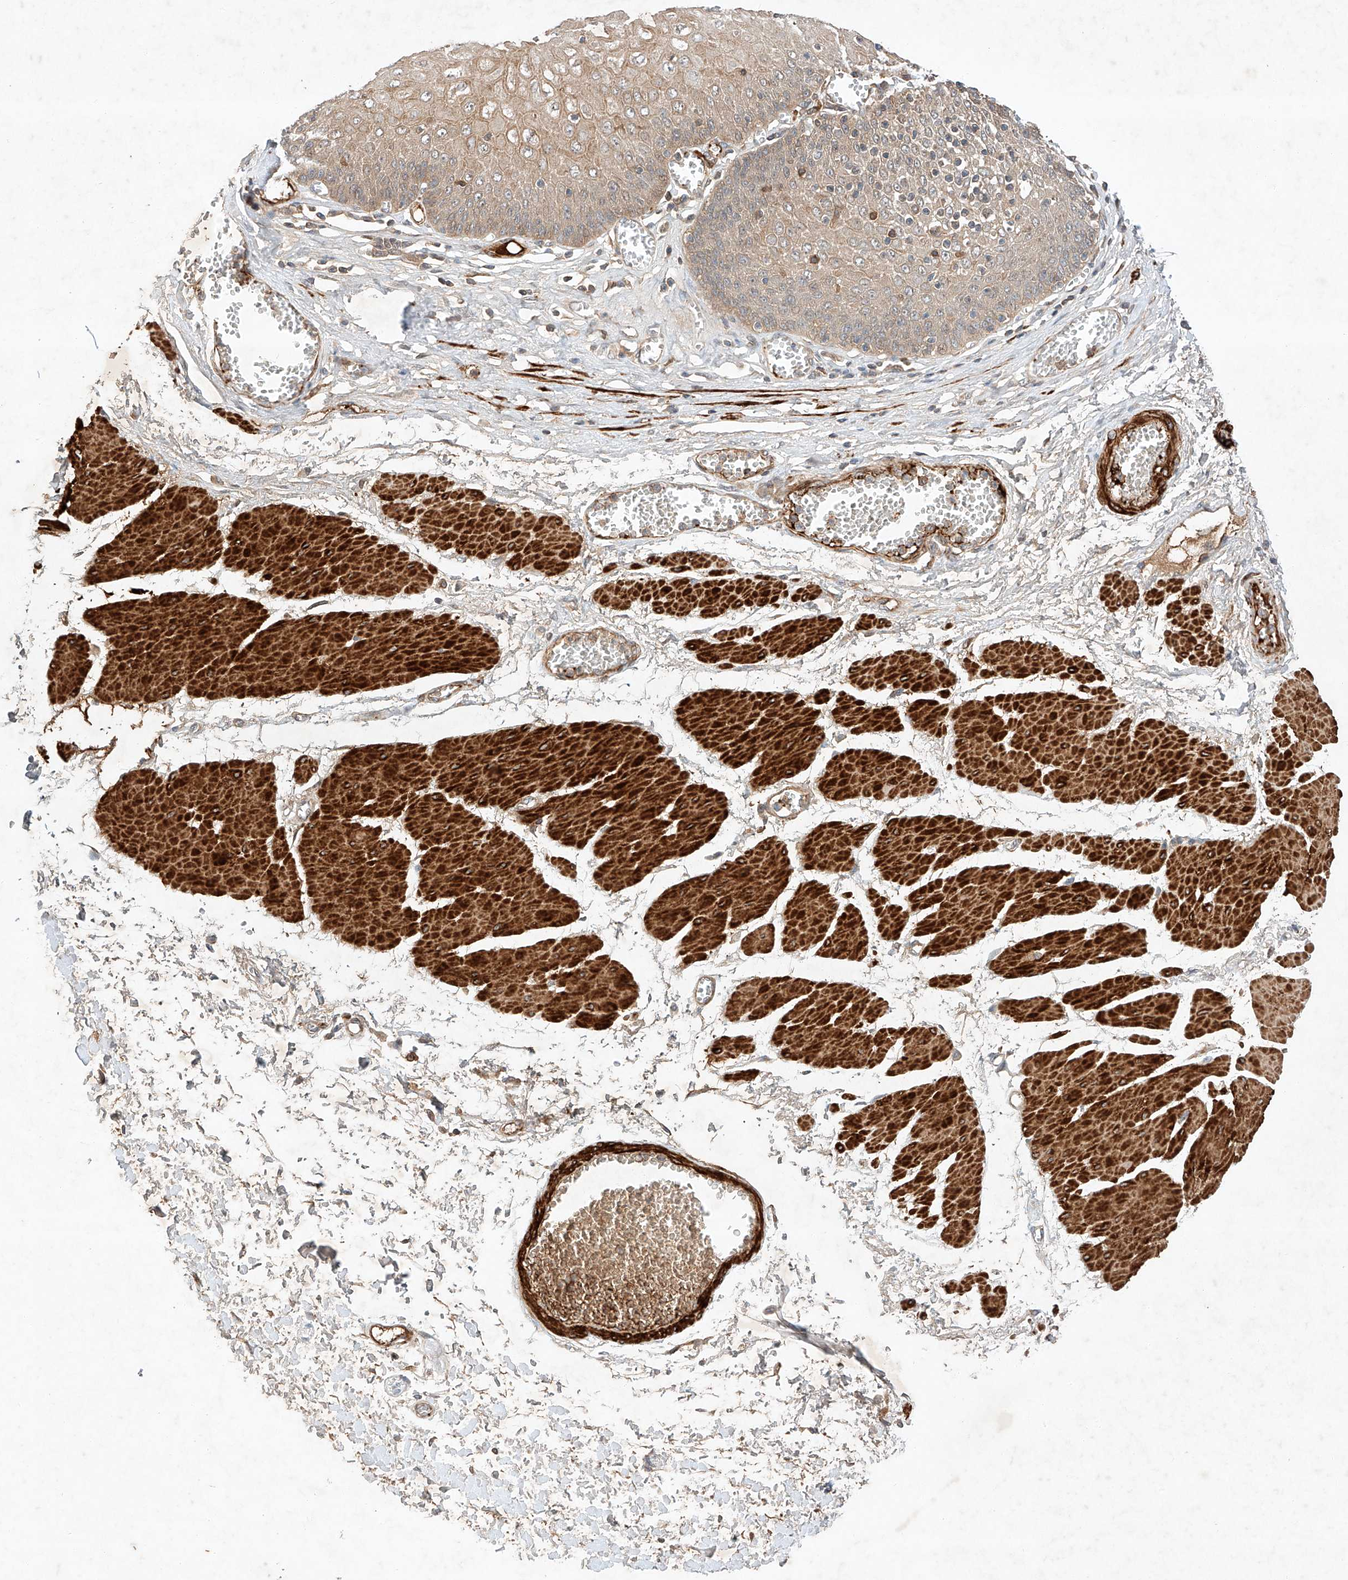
{"staining": {"intensity": "strong", "quantity": "25%-75%", "location": "cytoplasmic/membranous"}, "tissue": "esophagus", "cell_type": "Squamous epithelial cells", "image_type": "normal", "snomed": [{"axis": "morphology", "description": "Normal tissue, NOS"}, {"axis": "topography", "description": "Esophagus"}], "caption": "Esophagus stained for a protein (brown) demonstrates strong cytoplasmic/membranous positive expression in about 25%-75% of squamous epithelial cells.", "gene": "ARHGAP33", "patient": {"sex": "male", "age": 60}}